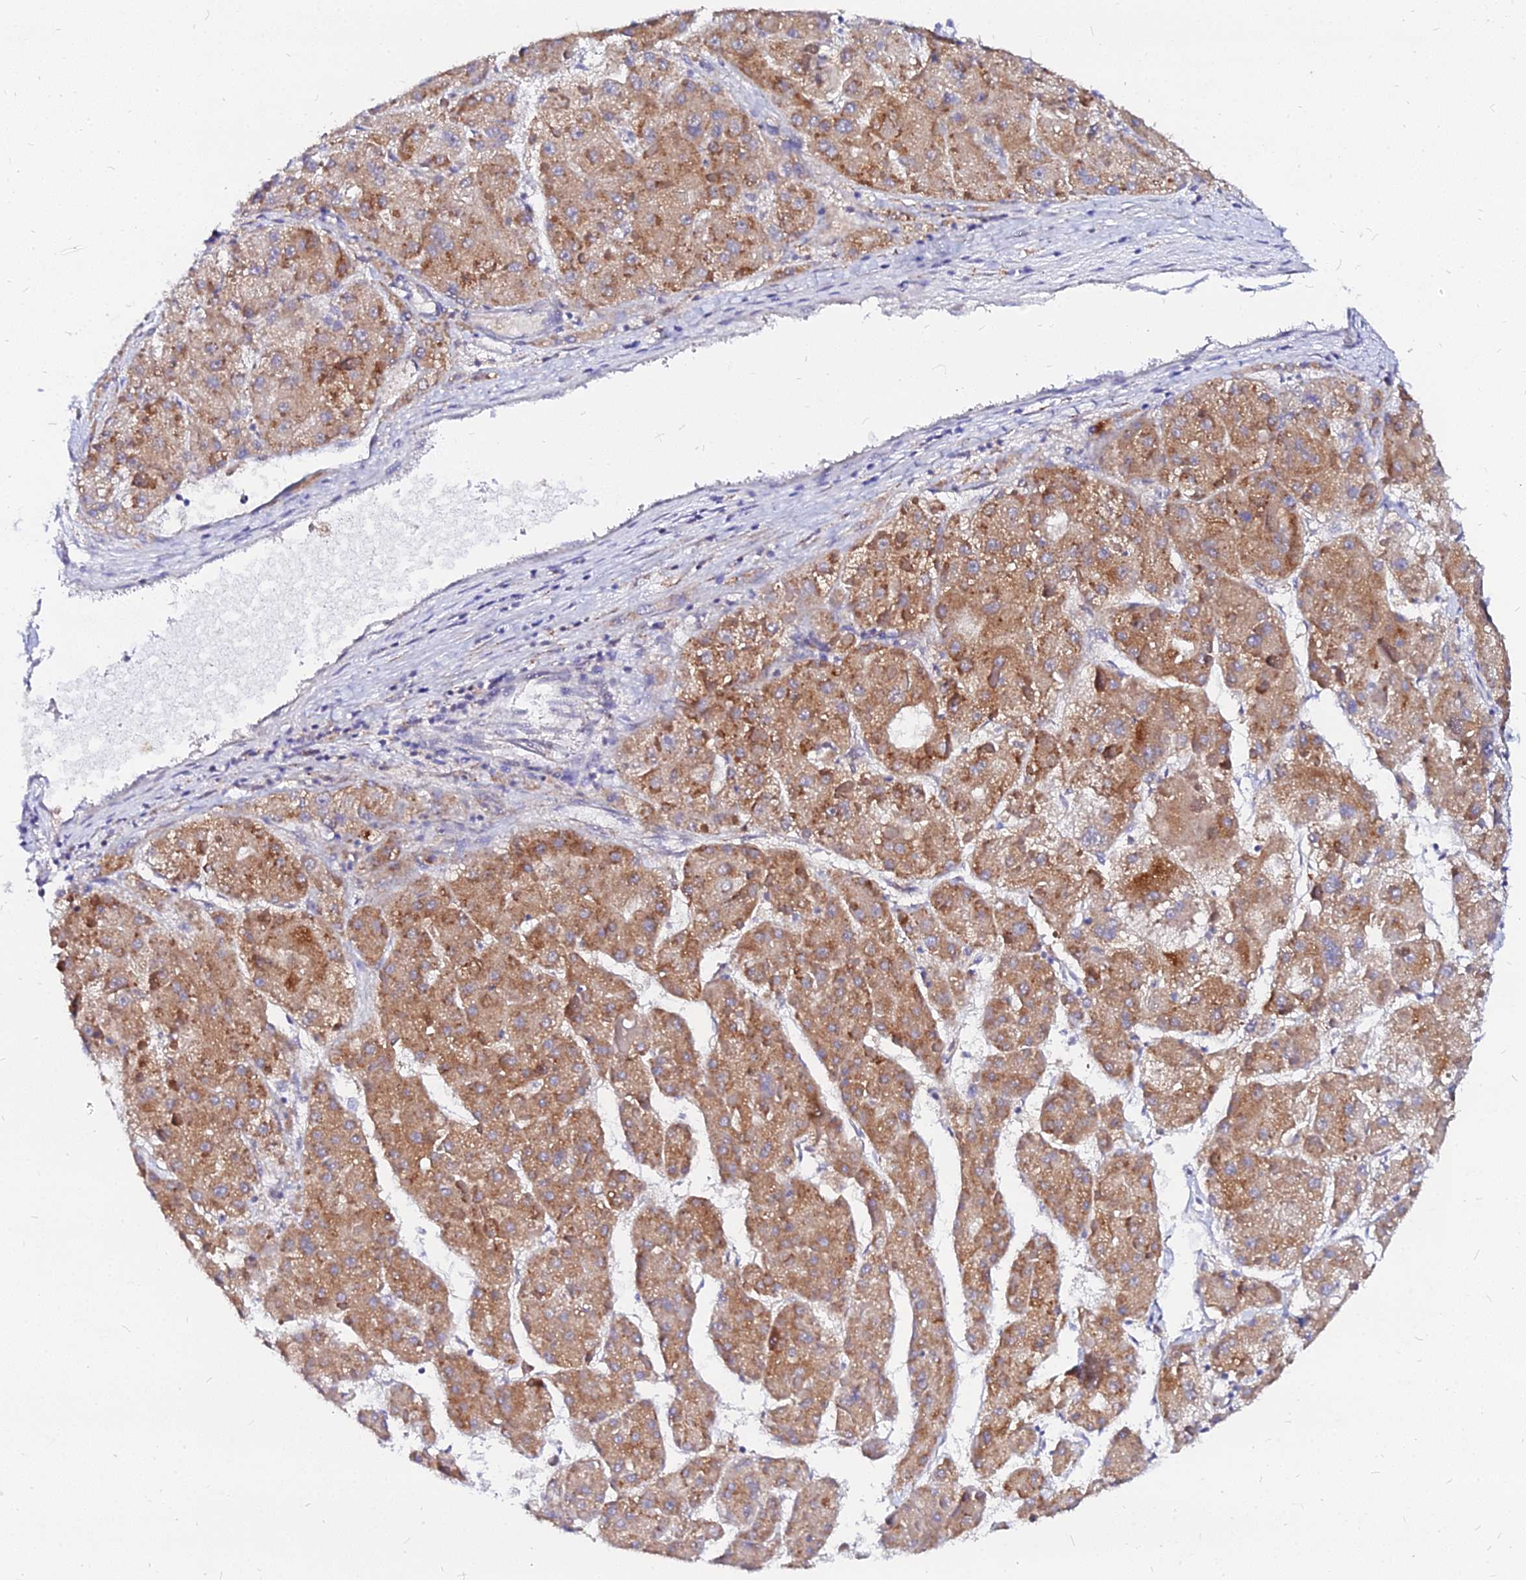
{"staining": {"intensity": "moderate", "quantity": ">75%", "location": "cytoplasmic/membranous"}, "tissue": "liver cancer", "cell_type": "Tumor cells", "image_type": "cancer", "snomed": [{"axis": "morphology", "description": "Carcinoma, Hepatocellular, NOS"}, {"axis": "topography", "description": "Liver"}], "caption": "Liver hepatocellular carcinoma was stained to show a protein in brown. There is medium levels of moderate cytoplasmic/membranous positivity in approximately >75% of tumor cells. (Brightfield microscopy of DAB IHC at high magnification).", "gene": "RNF121", "patient": {"sex": "female", "age": 73}}